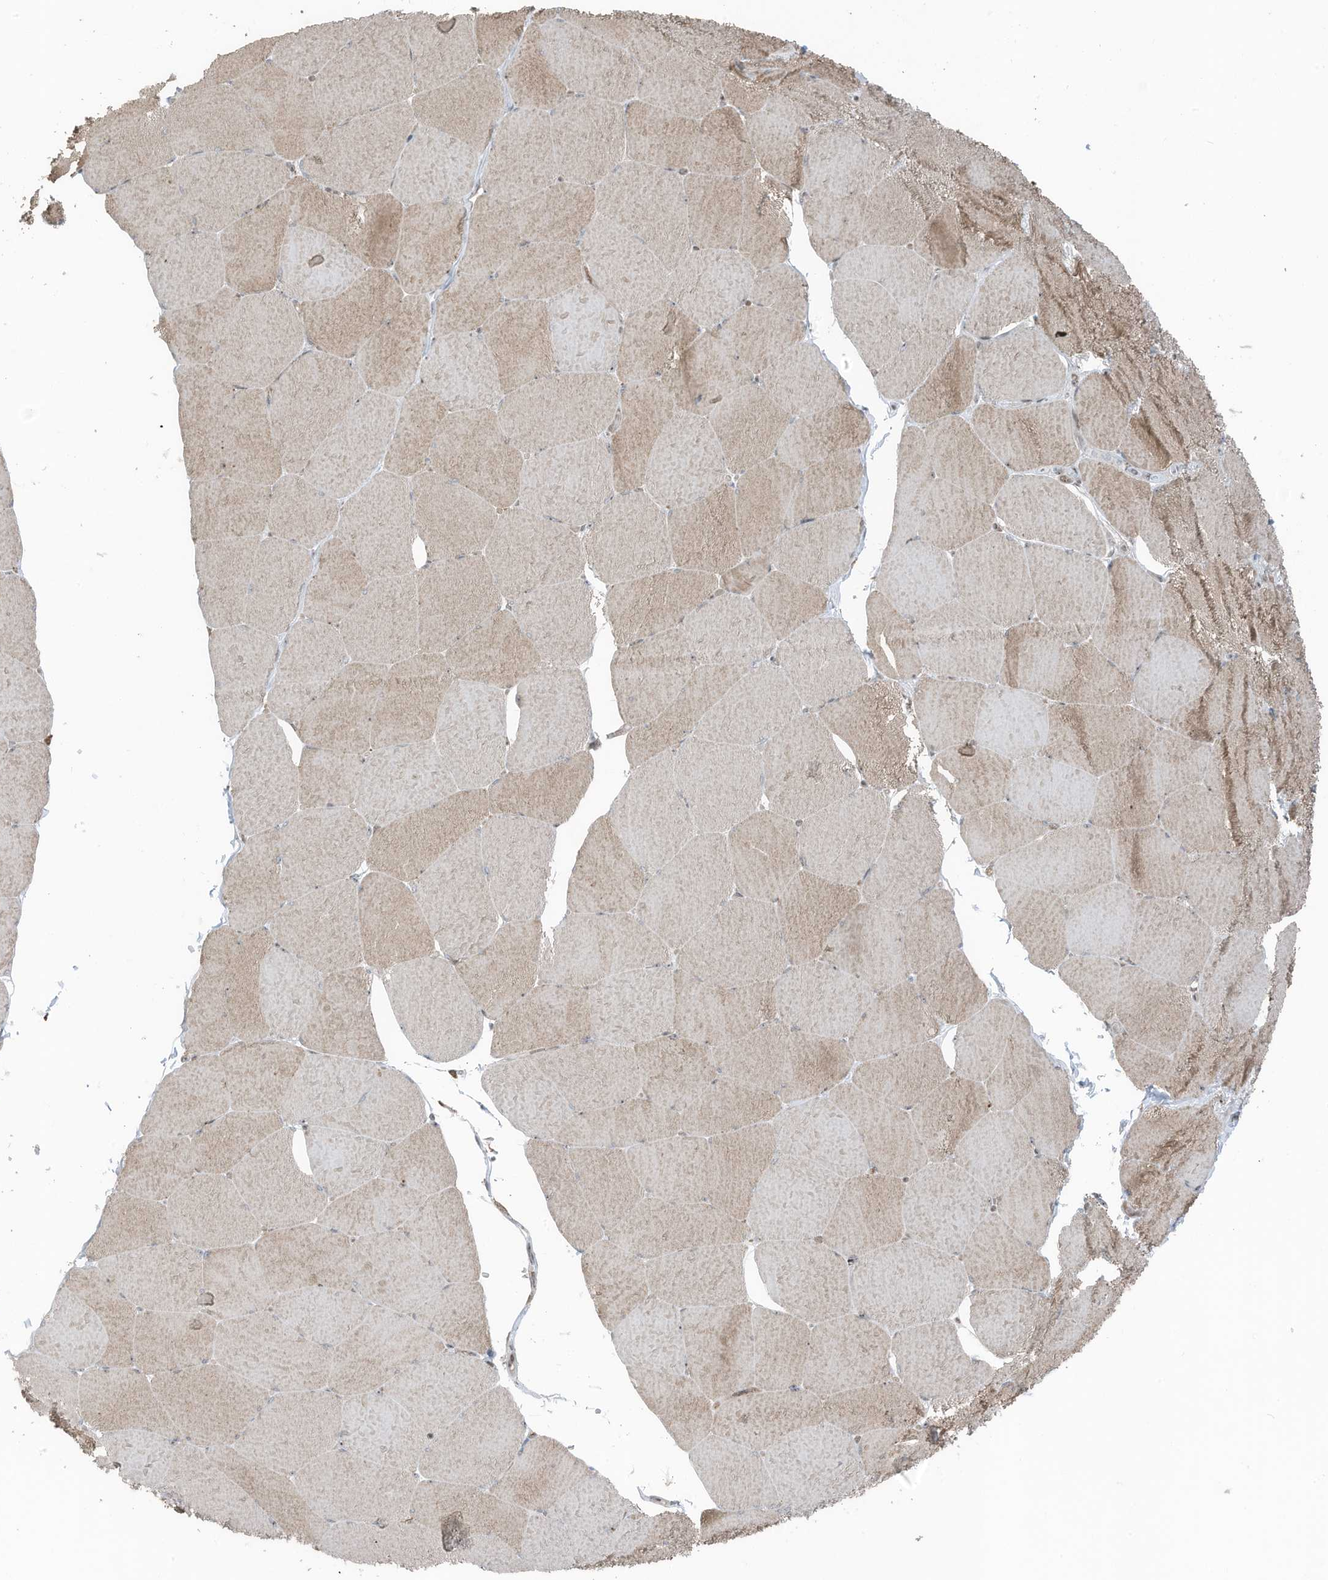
{"staining": {"intensity": "moderate", "quantity": "25%-75%", "location": "cytoplasmic/membranous,nuclear"}, "tissue": "skeletal muscle", "cell_type": "Myocytes", "image_type": "normal", "snomed": [{"axis": "morphology", "description": "Normal tissue, NOS"}, {"axis": "topography", "description": "Skeletal muscle"}, {"axis": "topography", "description": "Head-Neck"}], "caption": "Immunohistochemistry (DAB (3,3'-diaminobenzidine)) staining of normal skeletal muscle demonstrates moderate cytoplasmic/membranous,nuclear protein staining in about 25%-75% of myocytes.", "gene": "UTP3", "patient": {"sex": "male", "age": 66}}